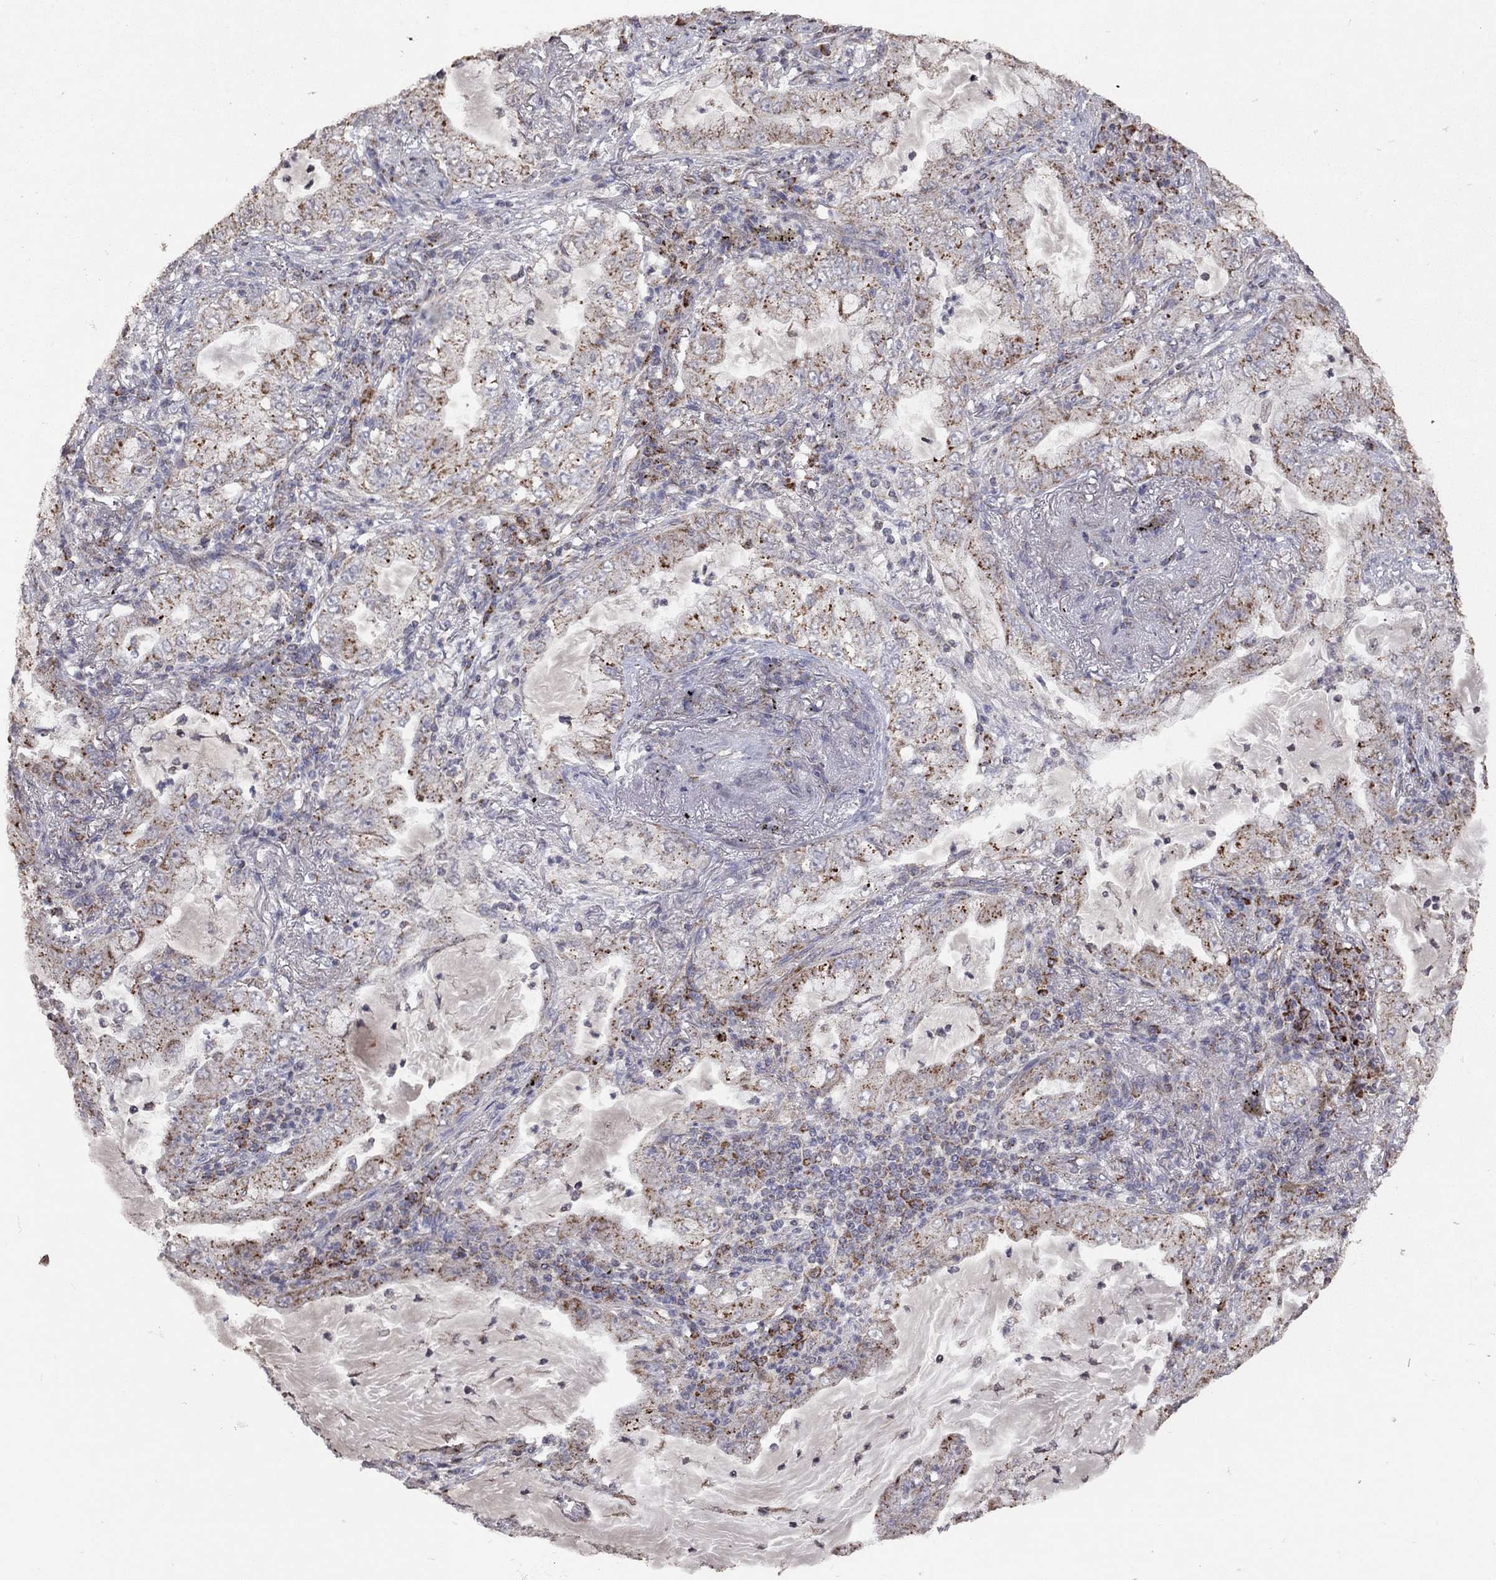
{"staining": {"intensity": "negative", "quantity": "none", "location": "none"}, "tissue": "lung cancer", "cell_type": "Tumor cells", "image_type": "cancer", "snomed": [{"axis": "morphology", "description": "Adenocarcinoma, NOS"}, {"axis": "topography", "description": "Lung"}], "caption": "IHC image of adenocarcinoma (lung) stained for a protein (brown), which exhibits no expression in tumor cells.", "gene": "NDUFB1", "patient": {"sex": "female", "age": 73}}